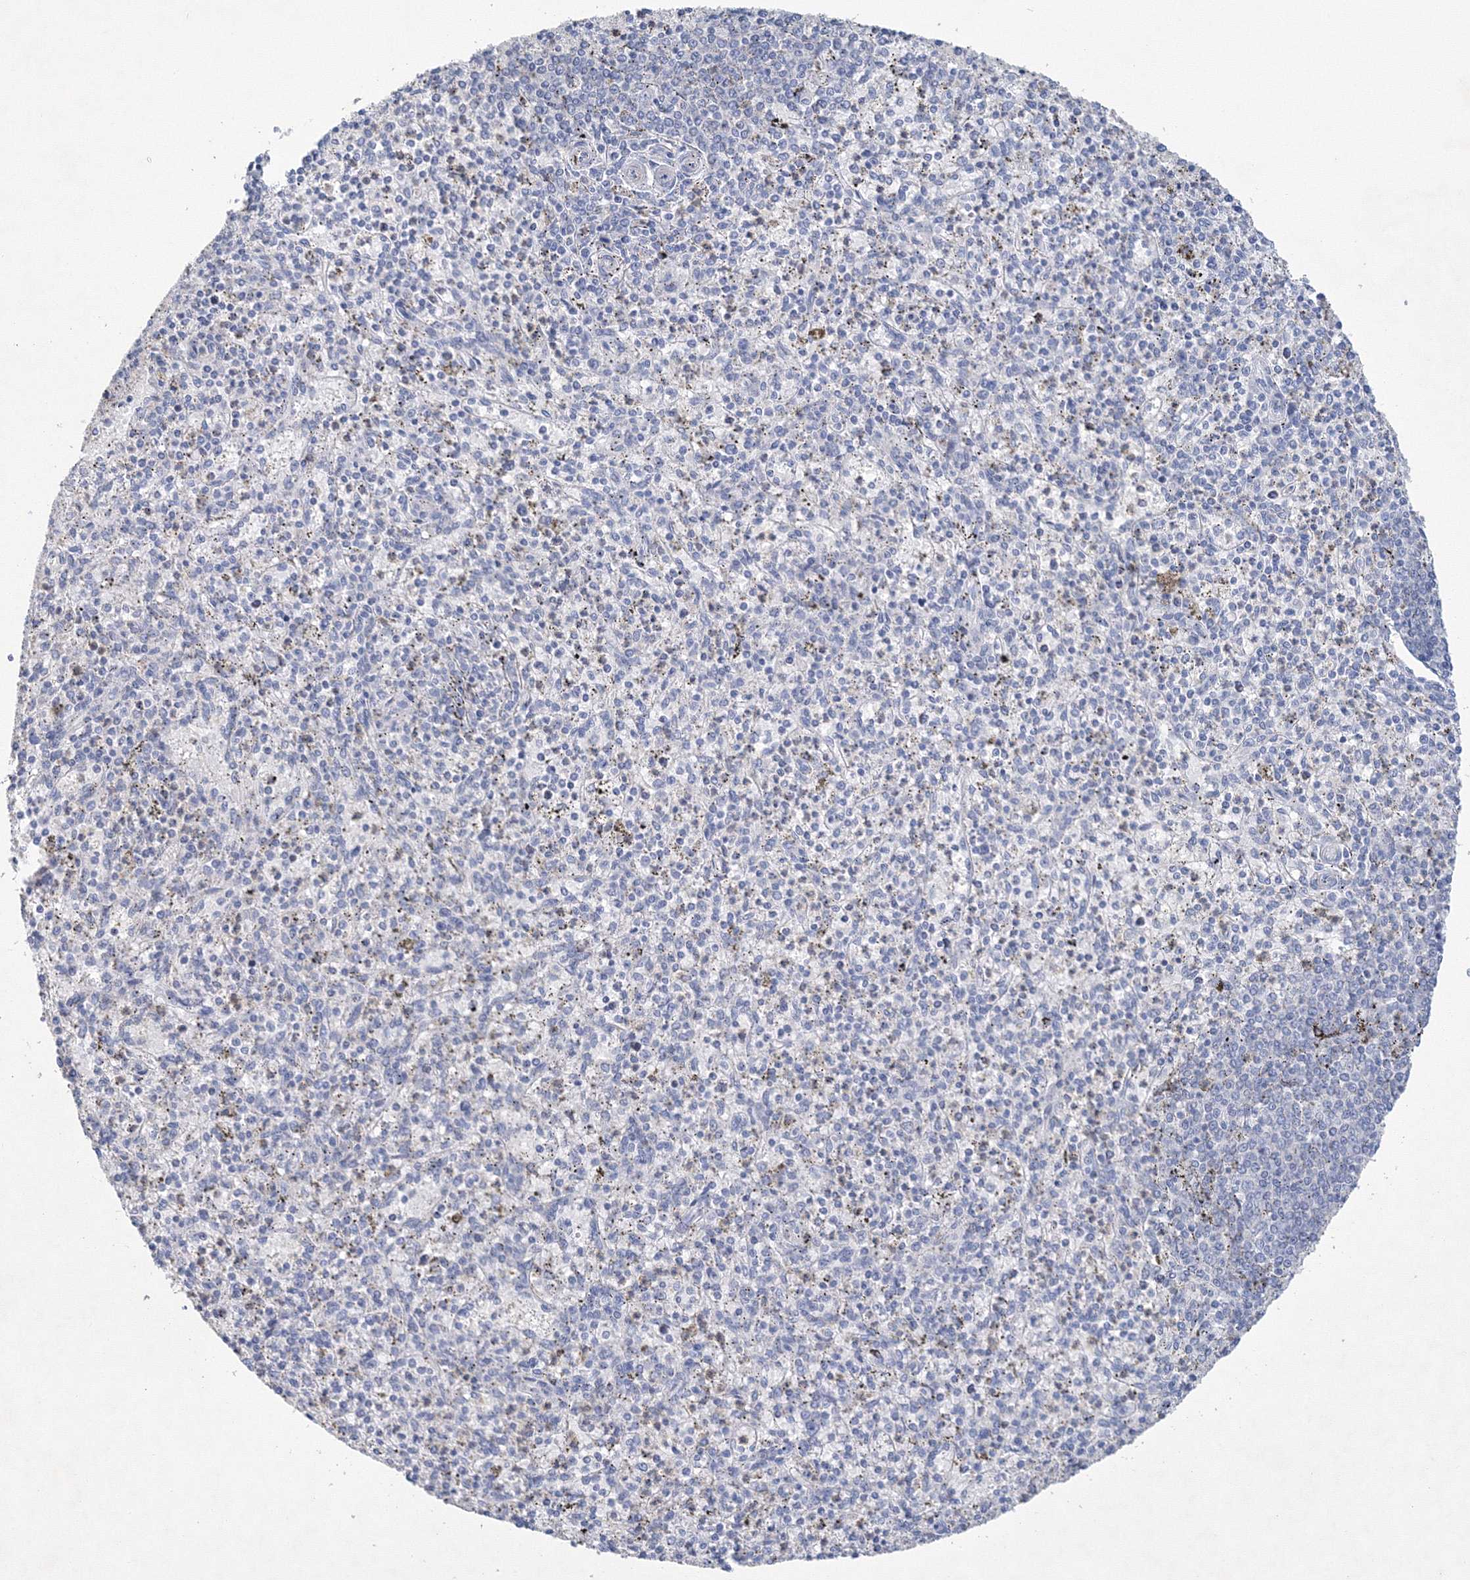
{"staining": {"intensity": "negative", "quantity": "none", "location": "none"}, "tissue": "spleen", "cell_type": "Cells in red pulp", "image_type": "normal", "snomed": [{"axis": "morphology", "description": "Normal tissue, NOS"}, {"axis": "topography", "description": "Spleen"}], "caption": "Immunohistochemical staining of unremarkable human spleen reveals no significant expression in cells in red pulp. The staining was performed using DAB to visualize the protein expression in brown, while the nuclei were stained in blue with hematoxylin (Magnification: 20x).", "gene": "OSBPL6", "patient": {"sex": "male", "age": 72}}